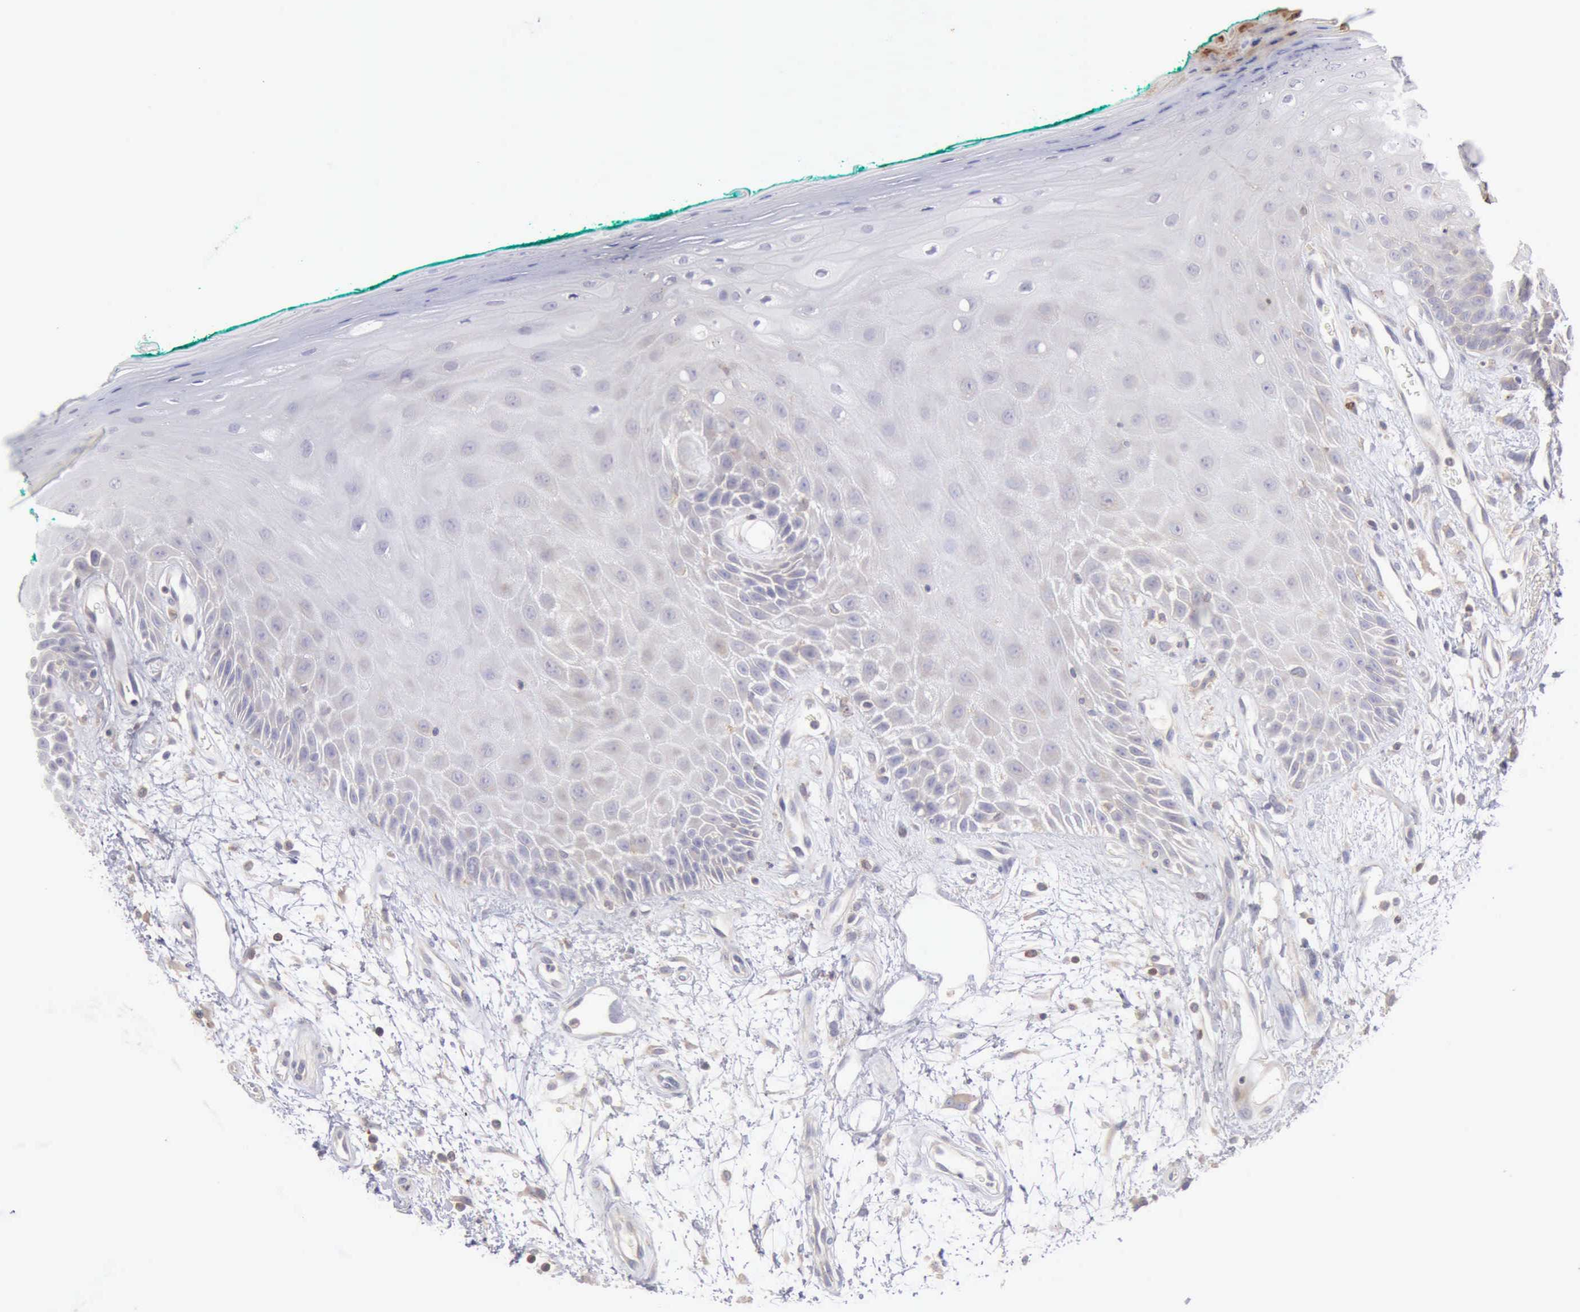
{"staining": {"intensity": "negative", "quantity": "none", "location": "none"}, "tissue": "oral mucosa", "cell_type": "Squamous epithelial cells", "image_type": "normal", "snomed": [{"axis": "morphology", "description": "Normal tissue, NOS"}, {"axis": "morphology", "description": "Squamous cell carcinoma, NOS"}, {"axis": "topography", "description": "Skeletal muscle"}, {"axis": "topography", "description": "Oral tissue"}, {"axis": "topography", "description": "Head-Neck"}], "caption": "Micrograph shows no protein expression in squamous epithelial cells of unremarkable oral mucosa.", "gene": "SASH3", "patient": {"sex": "female", "age": 84}}